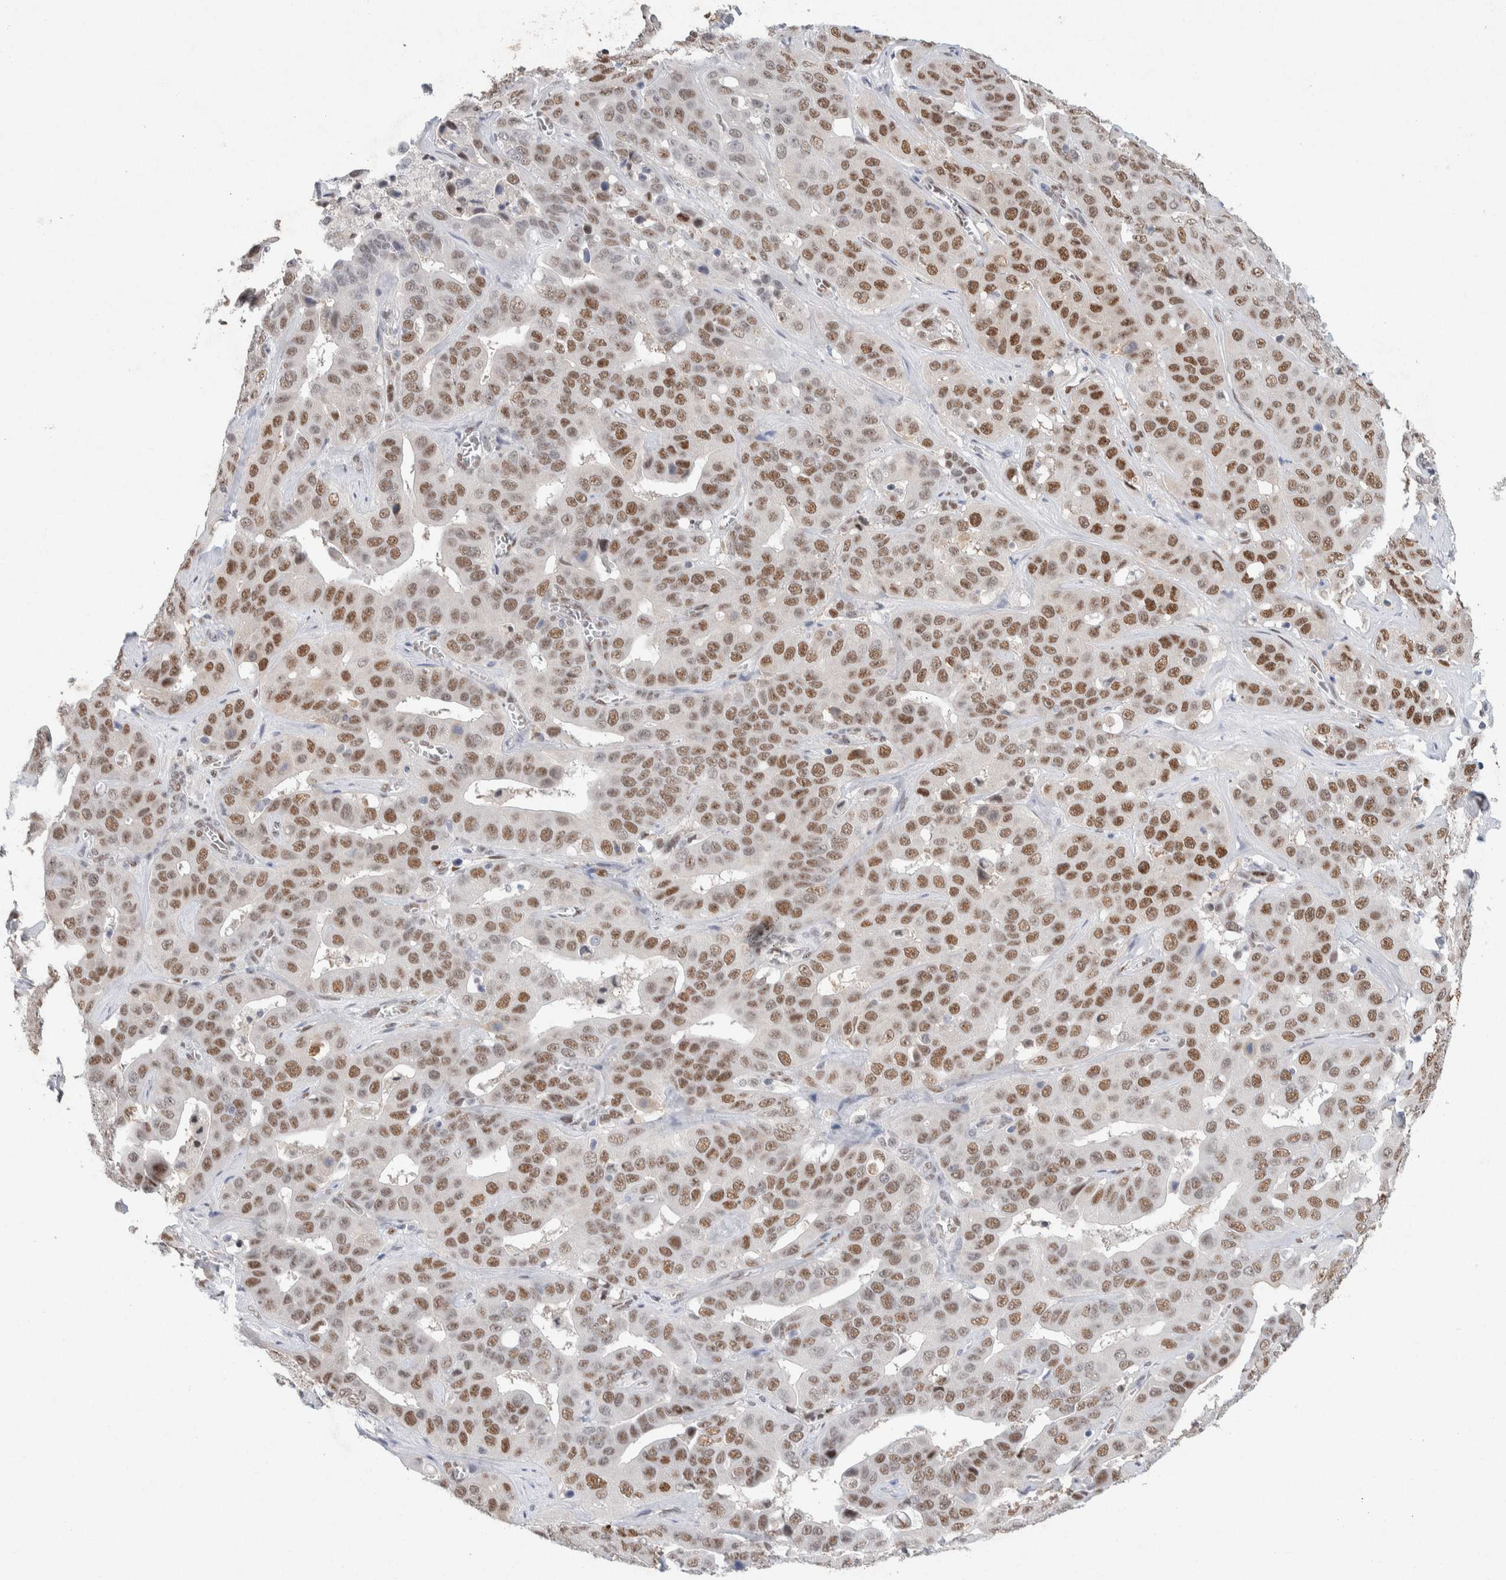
{"staining": {"intensity": "strong", "quantity": ">75%", "location": "nuclear"}, "tissue": "liver cancer", "cell_type": "Tumor cells", "image_type": "cancer", "snomed": [{"axis": "morphology", "description": "Cholangiocarcinoma"}, {"axis": "topography", "description": "Liver"}], "caption": "About >75% of tumor cells in human liver cholangiocarcinoma display strong nuclear protein staining as visualized by brown immunohistochemical staining.", "gene": "PRMT1", "patient": {"sex": "female", "age": 52}}